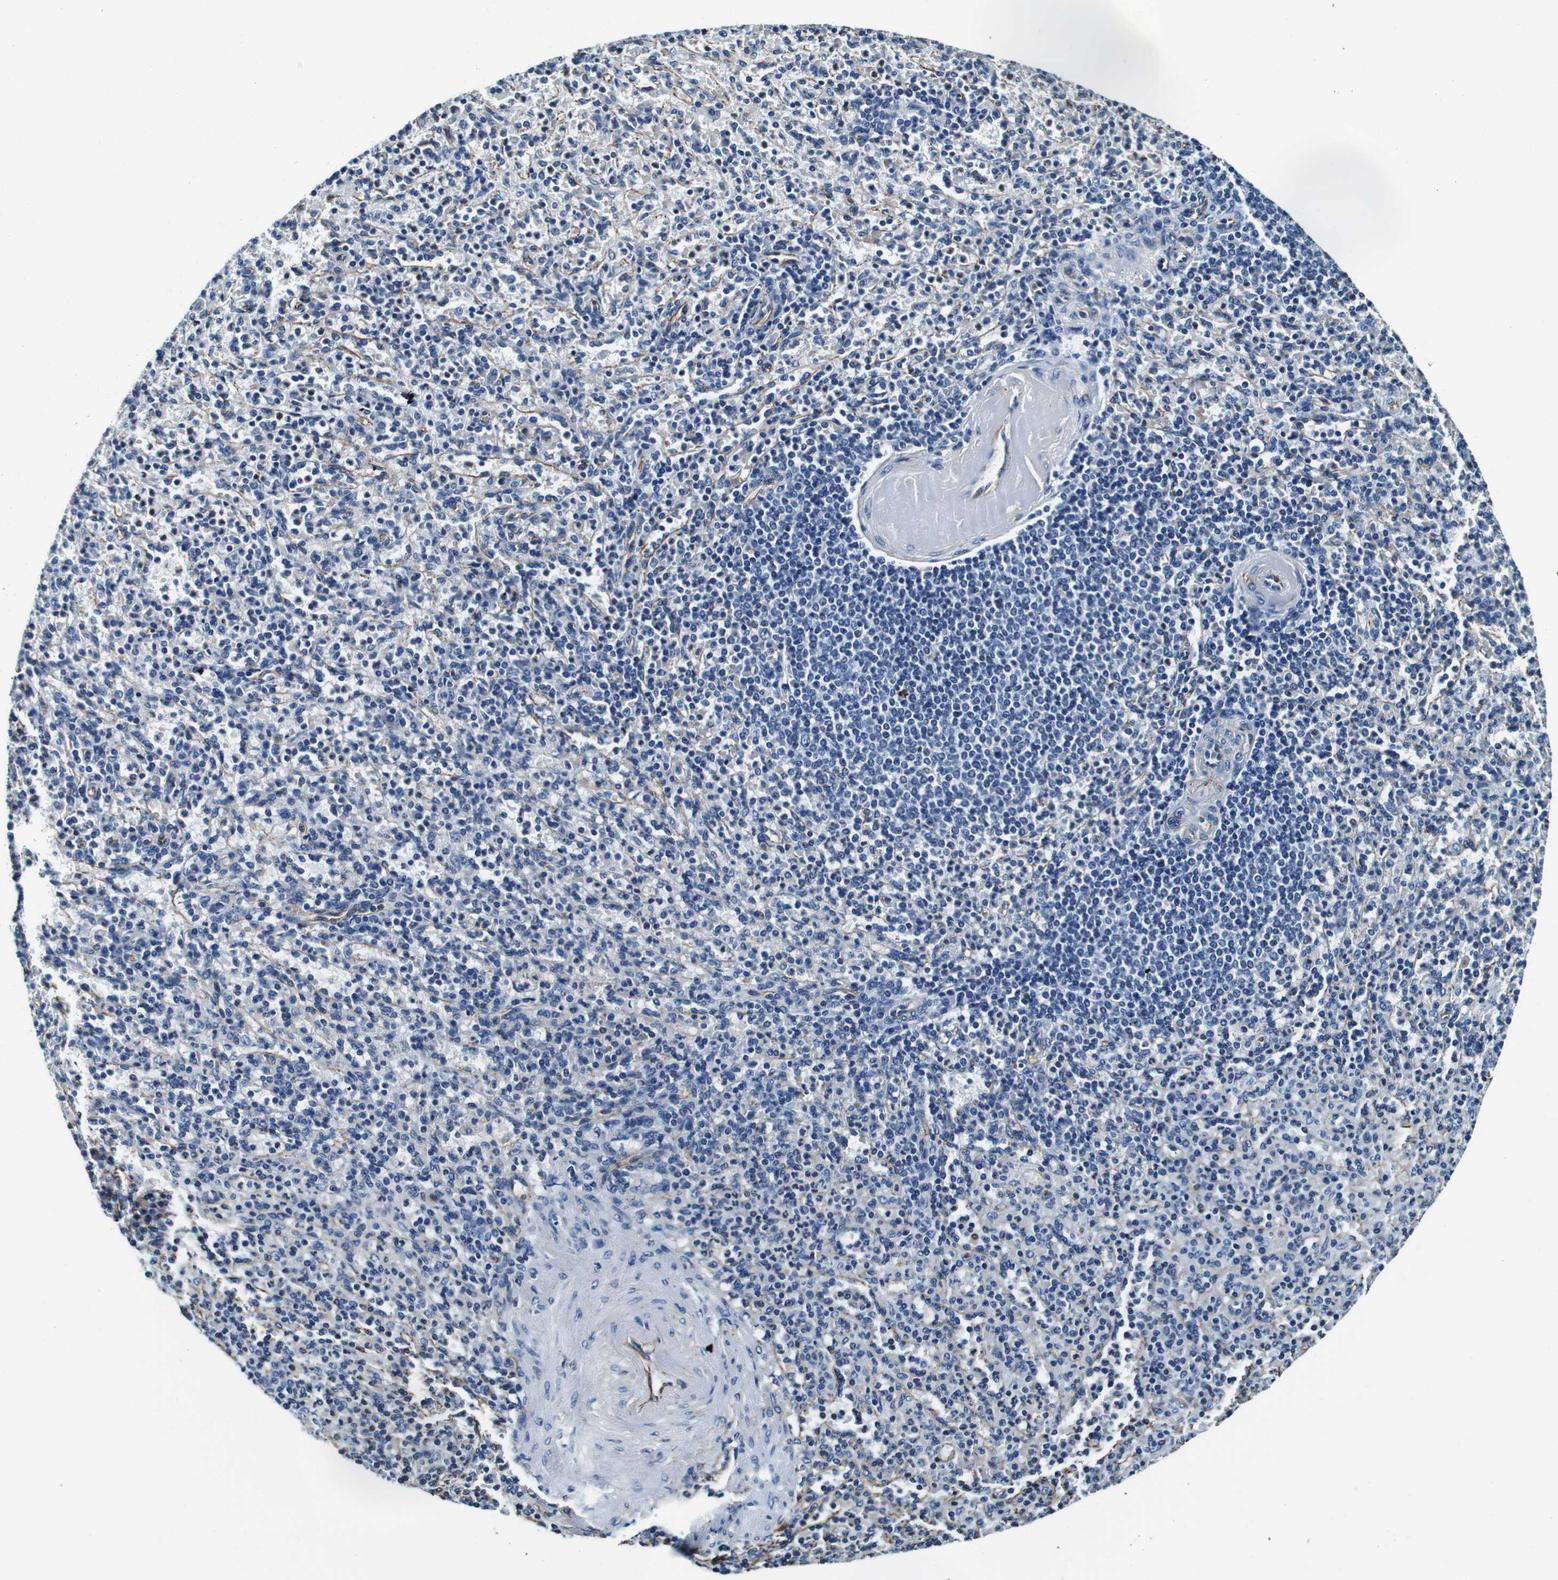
{"staining": {"intensity": "negative", "quantity": "none", "location": "none"}, "tissue": "spleen", "cell_type": "Cells in red pulp", "image_type": "normal", "snomed": [{"axis": "morphology", "description": "Normal tissue, NOS"}, {"axis": "topography", "description": "Spleen"}], "caption": "This photomicrograph is of unremarkable spleen stained with immunohistochemistry (IHC) to label a protein in brown with the nuclei are counter-stained blue. There is no expression in cells in red pulp. (DAB (3,3'-diaminobenzidine) IHC, high magnification).", "gene": "GJE1", "patient": {"sex": "female", "age": 74}}